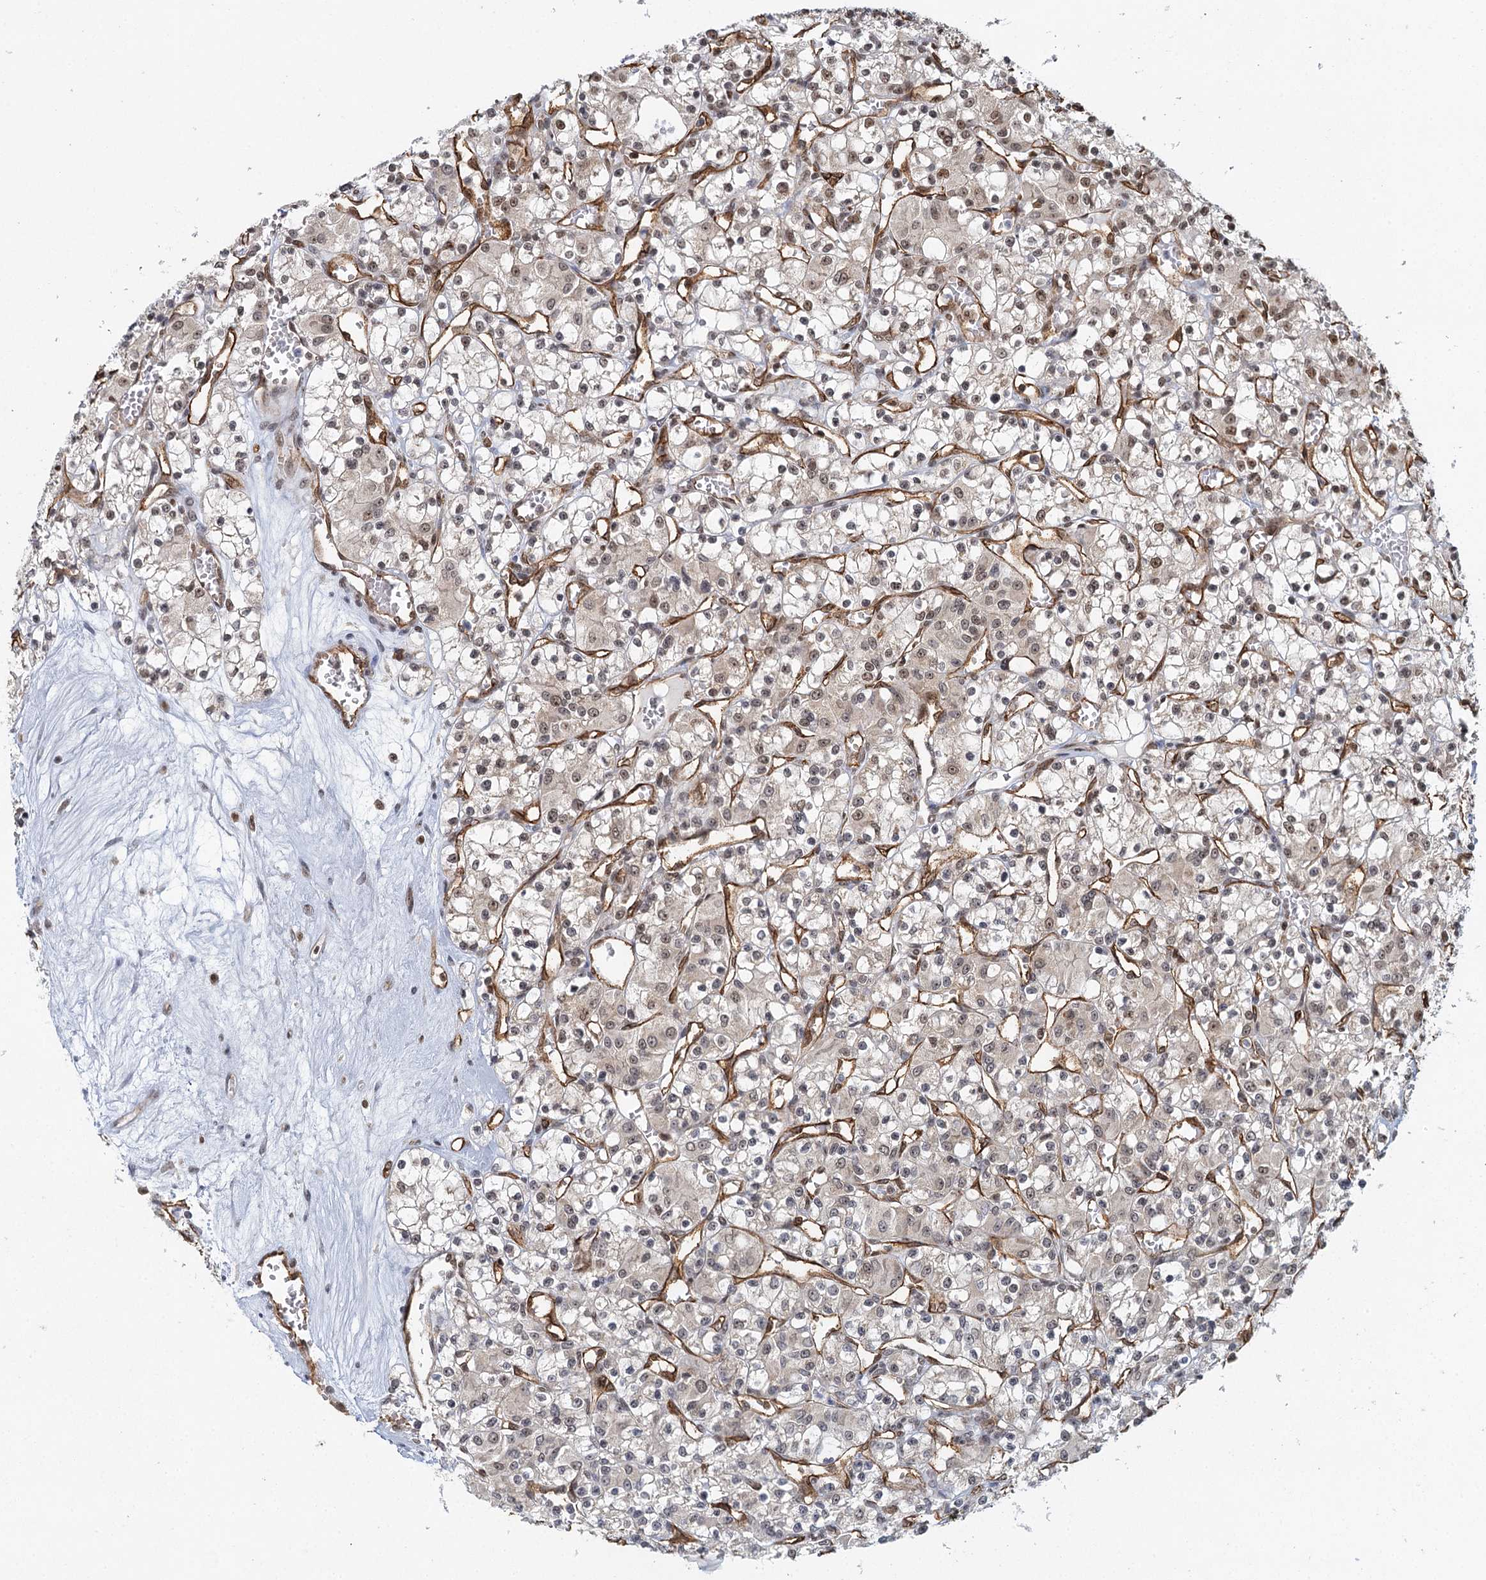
{"staining": {"intensity": "weak", "quantity": "<25%", "location": "nuclear"}, "tissue": "renal cancer", "cell_type": "Tumor cells", "image_type": "cancer", "snomed": [{"axis": "morphology", "description": "Adenocarcinoma, NOS"}, {"axis": "topography", "description": "Kidney"}], "caption": "DAB (3,3'-diaminobenzidine) immunohistochemical staining of human renal cancer shows no significant expression in tumor cells.", "gene": "GPATCH11", "patient": {"sex": "female", "age": 59}}